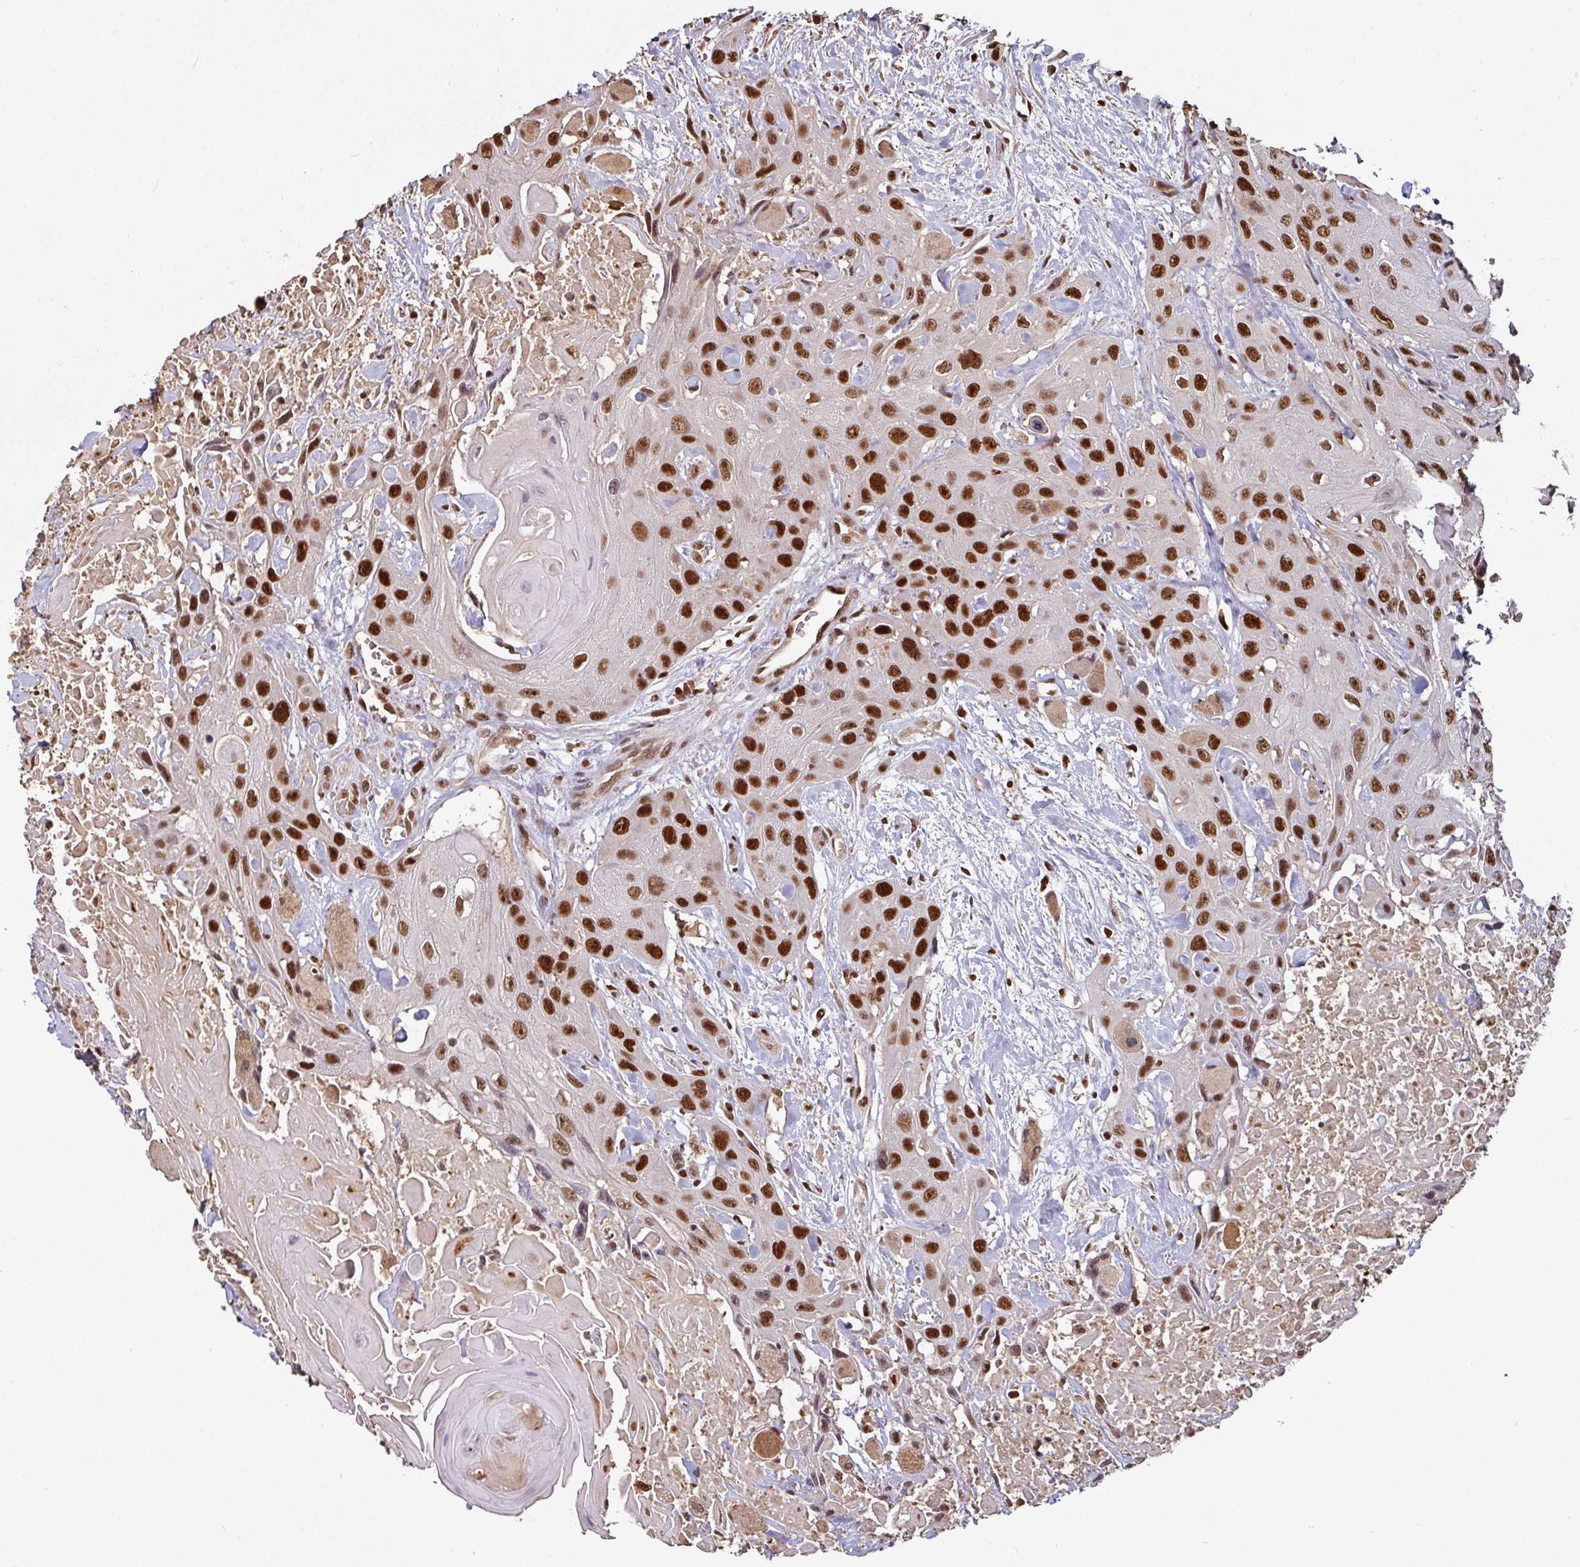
{"staining": {"intensity": "strong", "quantity": ">75%", "location": "nuclear"}, "tissue": "head and neck cancer", "cell_type": "Tumor cells", "image_type": "cancer", "snomed": [{"axis": "morphology", "description": "Squamous cell carcinoma, NOS"}, {"axis": "topography", "description": "Head-Neck"}], "caption": "Human head and neck cancer (squamous cell carcinoma) stained with a brown dye reveals strong nuclear positive expression in about >75% of tumor cells.", "gene": "POLD1", "patient": {"sex": "male", "age": 81}}